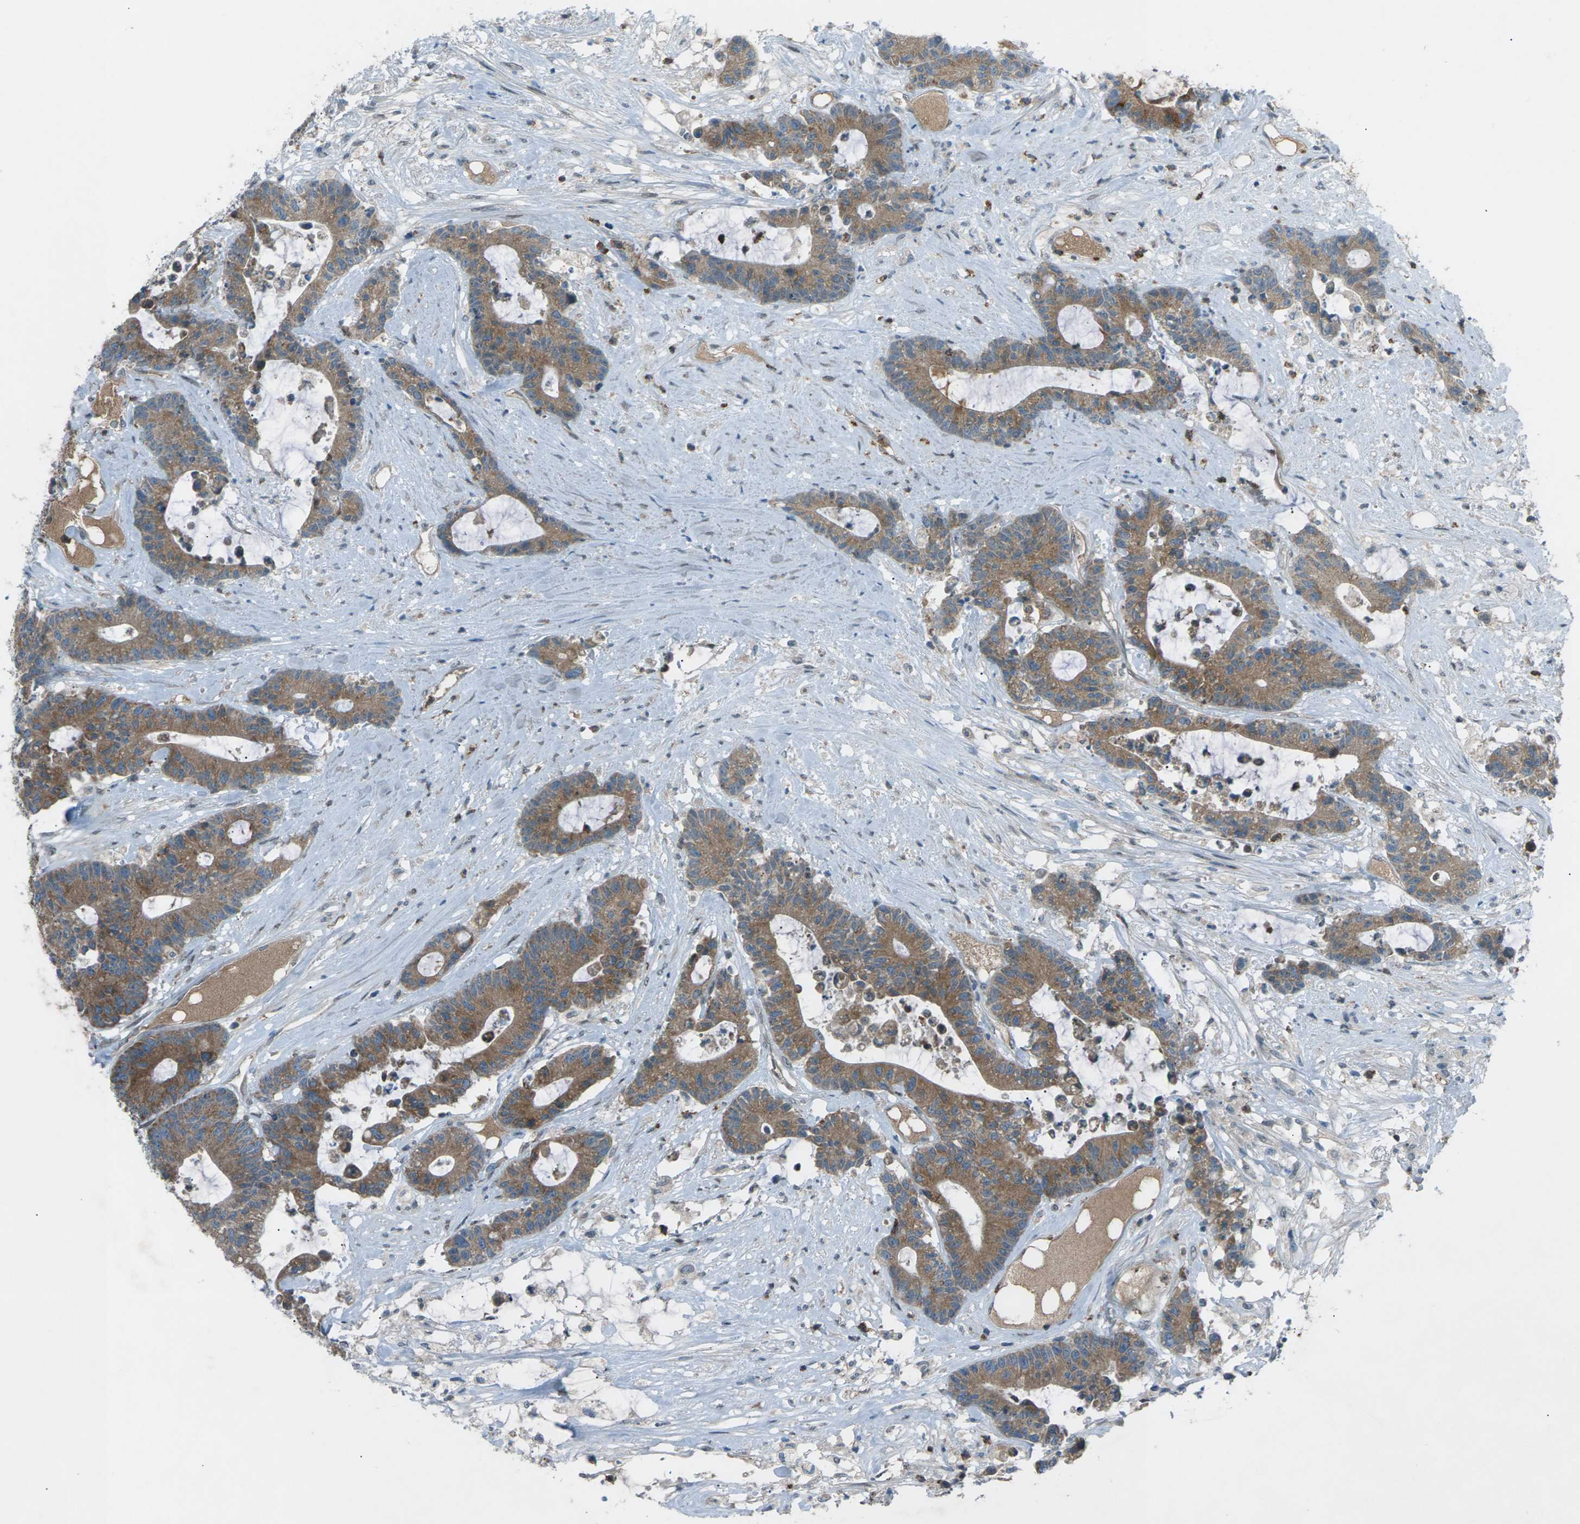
{"staining": {"intensity": "moderate", "quantity": ">75%", "location": "cytoplasmic/membranous"}, "tissue": "colorectal cancer", "cell_type": "Tumor cells", "image_type": "cancer", "snomed": [{"axis": "morphology", "description": "Adenocarcinoma, NOS"}, {"axis": "topography", "description": "Colon"}], "caption": "Protein expression analysis of colorectal adenocarcinoma displays moderate cytoplasmic/membranous staining in about >75% of tumor cells.", "gene": "DYRK1A", "patient": {"sex": "female", "age": 84}}